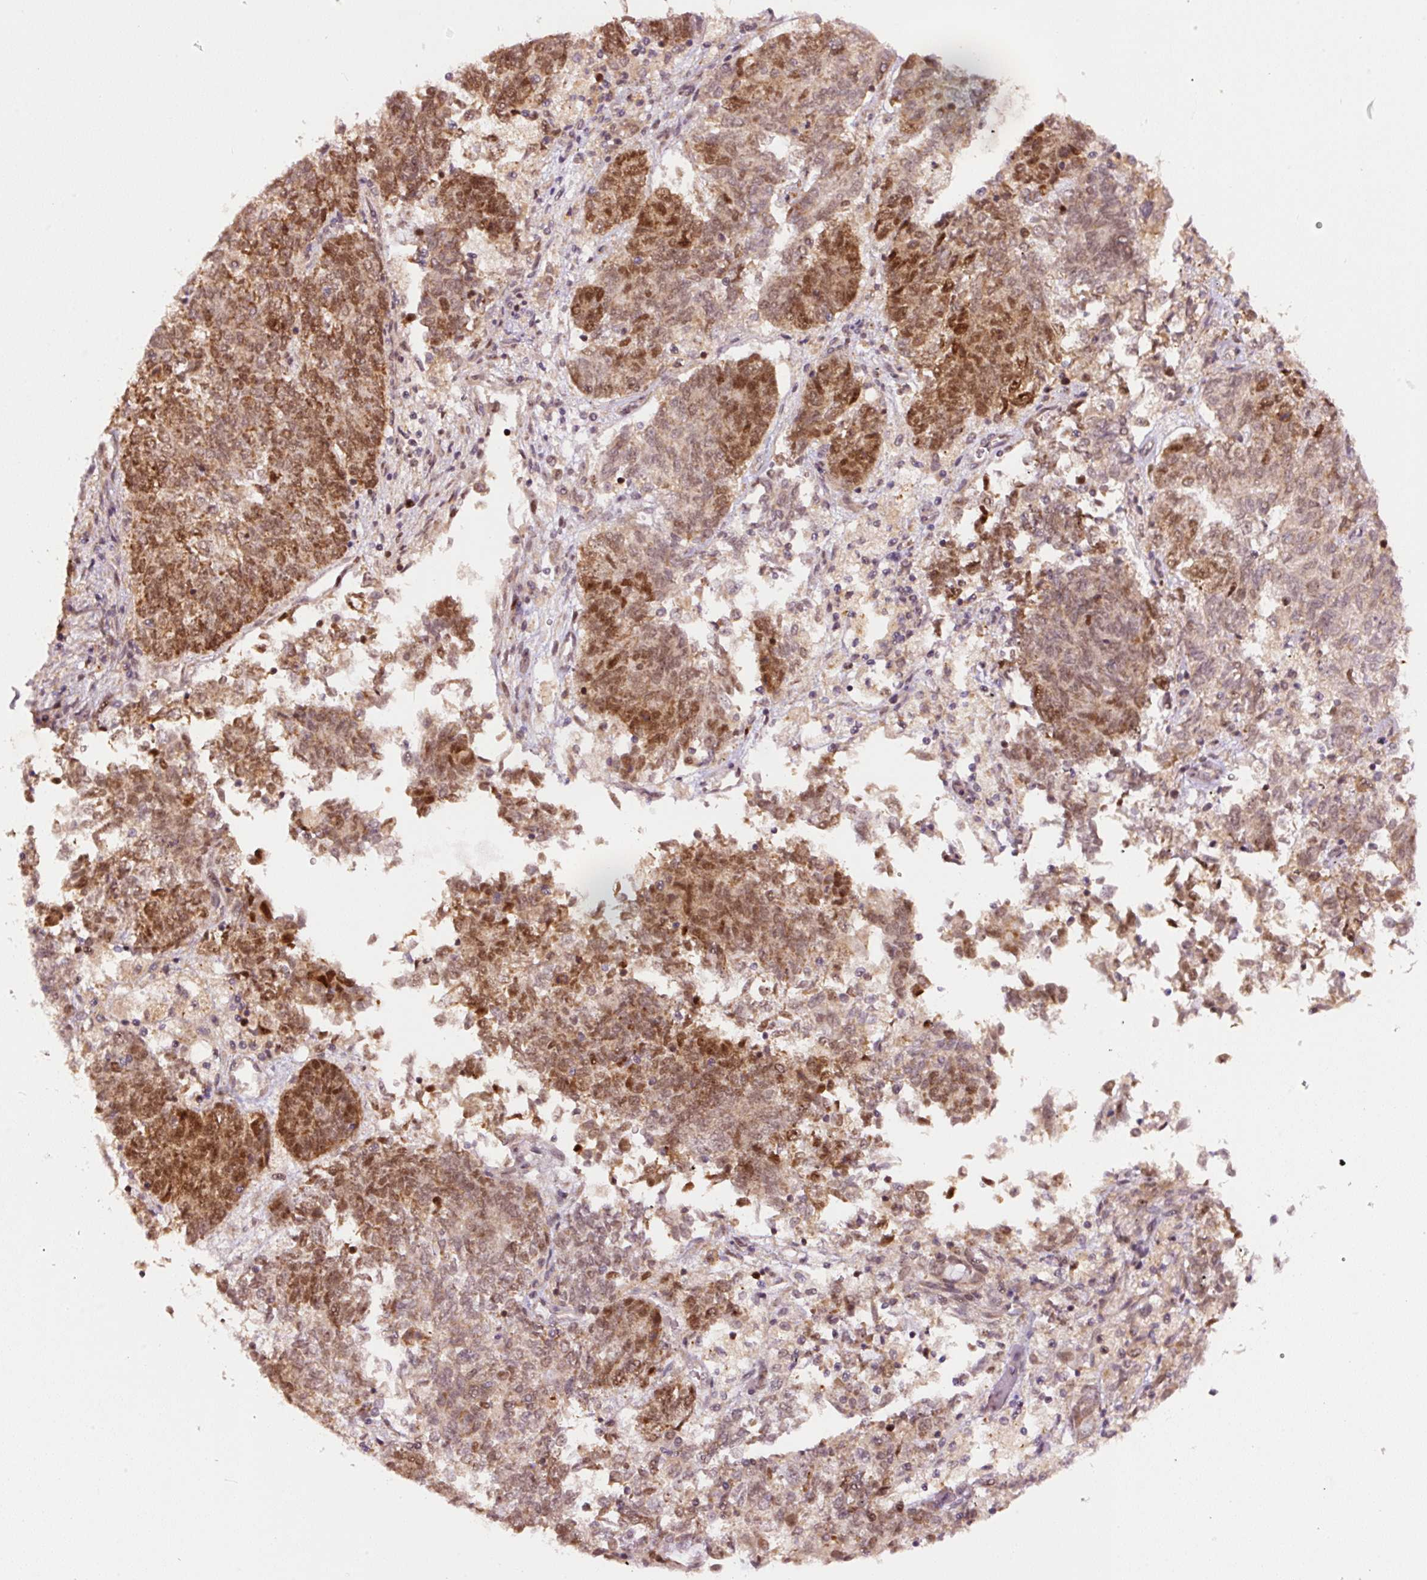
{"staining": {"intensity": "moderate", "quantity": ">75%", "location": "nuclear"}, "tissue": "endometrial cancer", "cell_type": "Tumor cells", "image_type": "cancer", "snomed": [{"axis": "morphology", "description": "Adenocarcinoma, NOS"}, {"axis": "topography", "description": "Endometrium"}], "caption": "The immunohistochemical stain shows moderate nuclear expression in tumor cells of adenocarcinoma (endometrial) tissue.", "gene": "RFC4", "patient": {"sex": "female", "age": 80}}